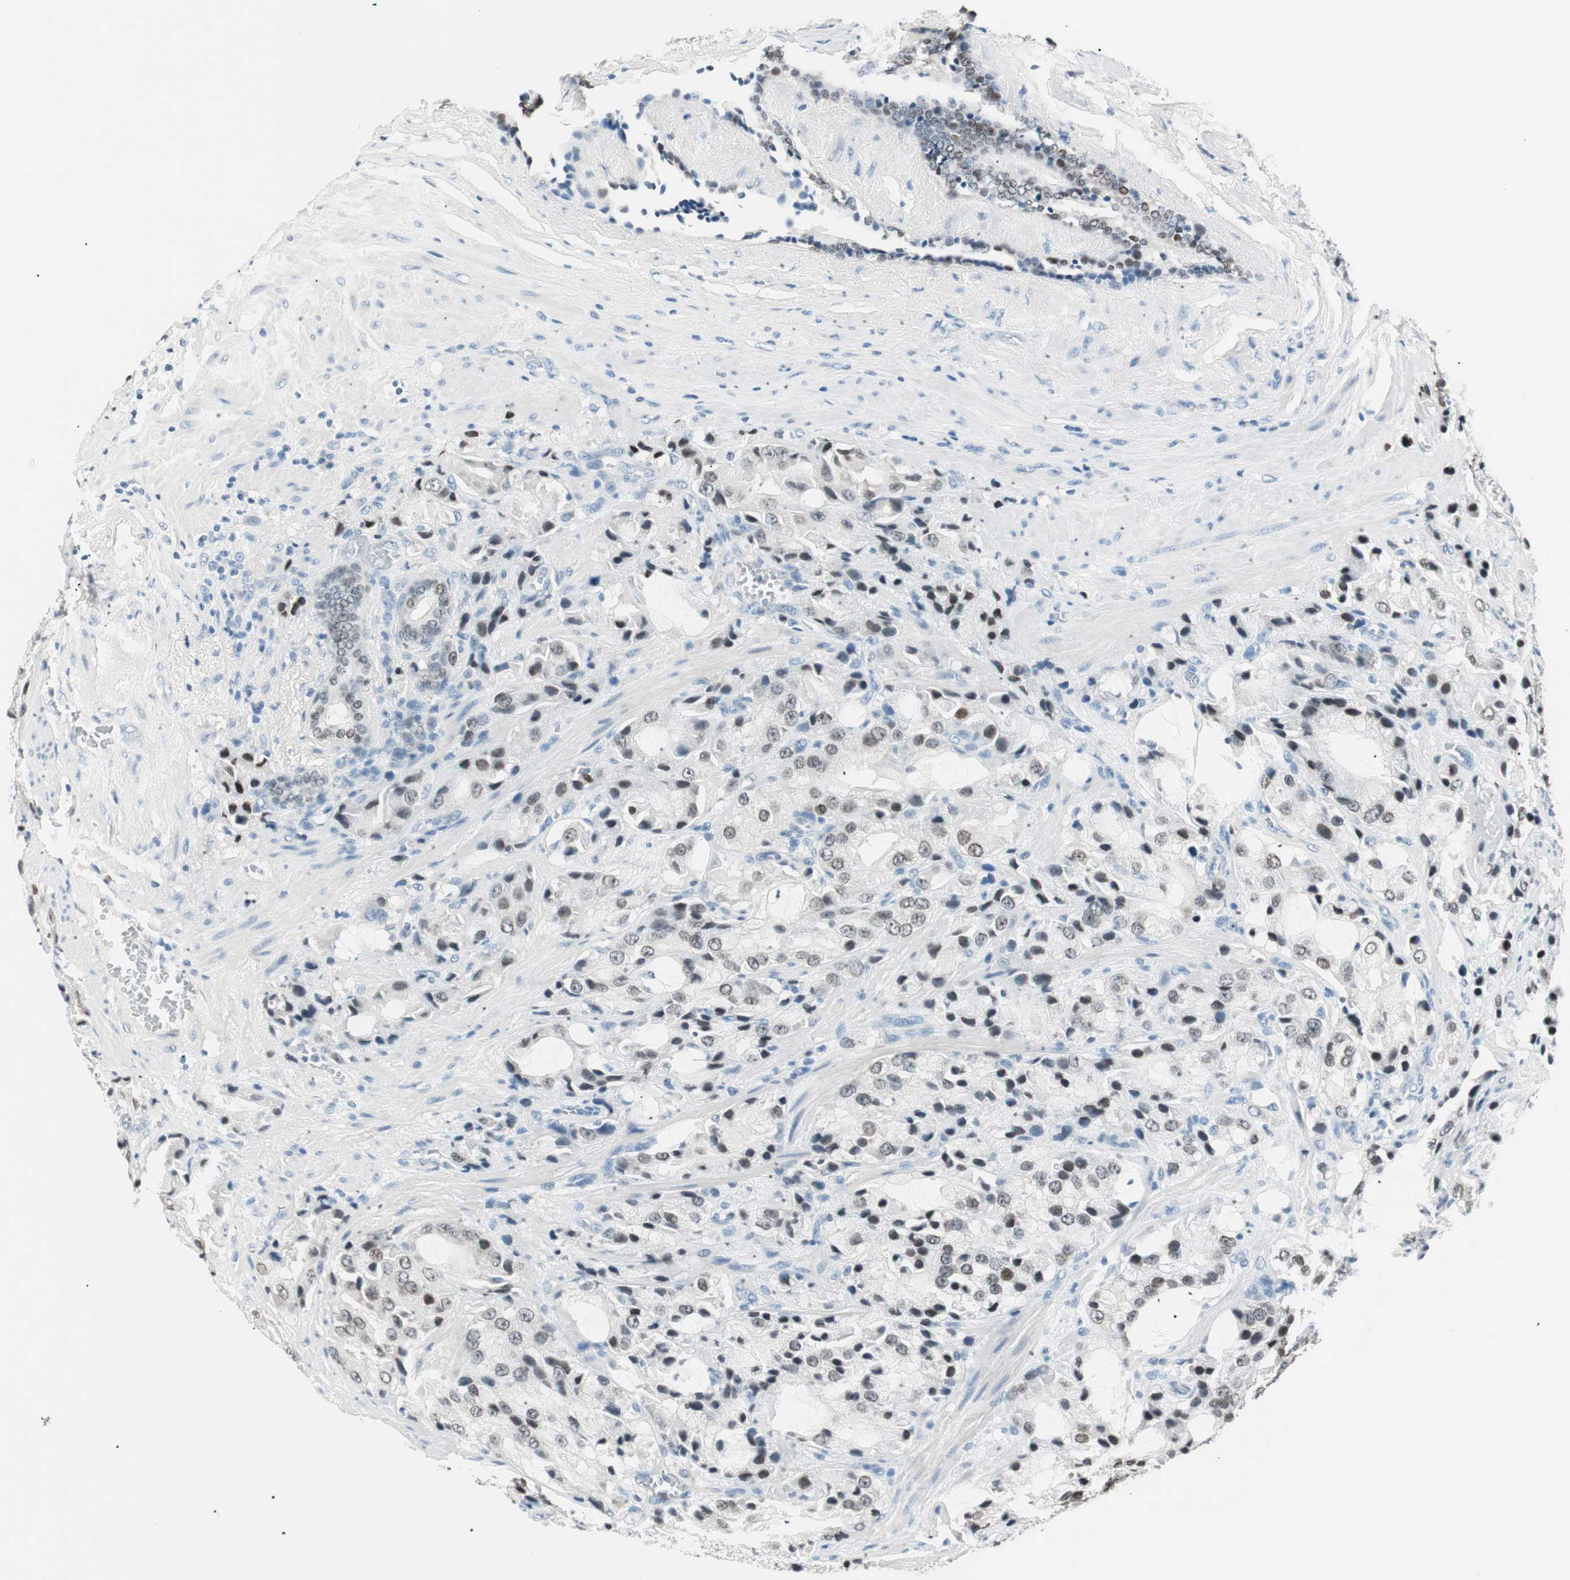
{"staining": {"intensity": "weak", "quantity": "25%-75%", "location": "nuclear"}, "tissue": "prostate cancer", "cell_type": "Tumor cells", "image_type": "cancer", "snomed": [{"axis": "morphology", "description": "Adenocarcinoma, High grade"}, {"axis": "topography", "description": "Prostate"}], "caption": "This micrograph demonstrates immunohistochemistry (IHC) staining of prostate adenocarcinoma (high-grade), with low weak nuclear staining in approximately 25%-75% of tumor cells.", "gene": "HOXB13", "patient": {"sex": "male", "age": 70}}